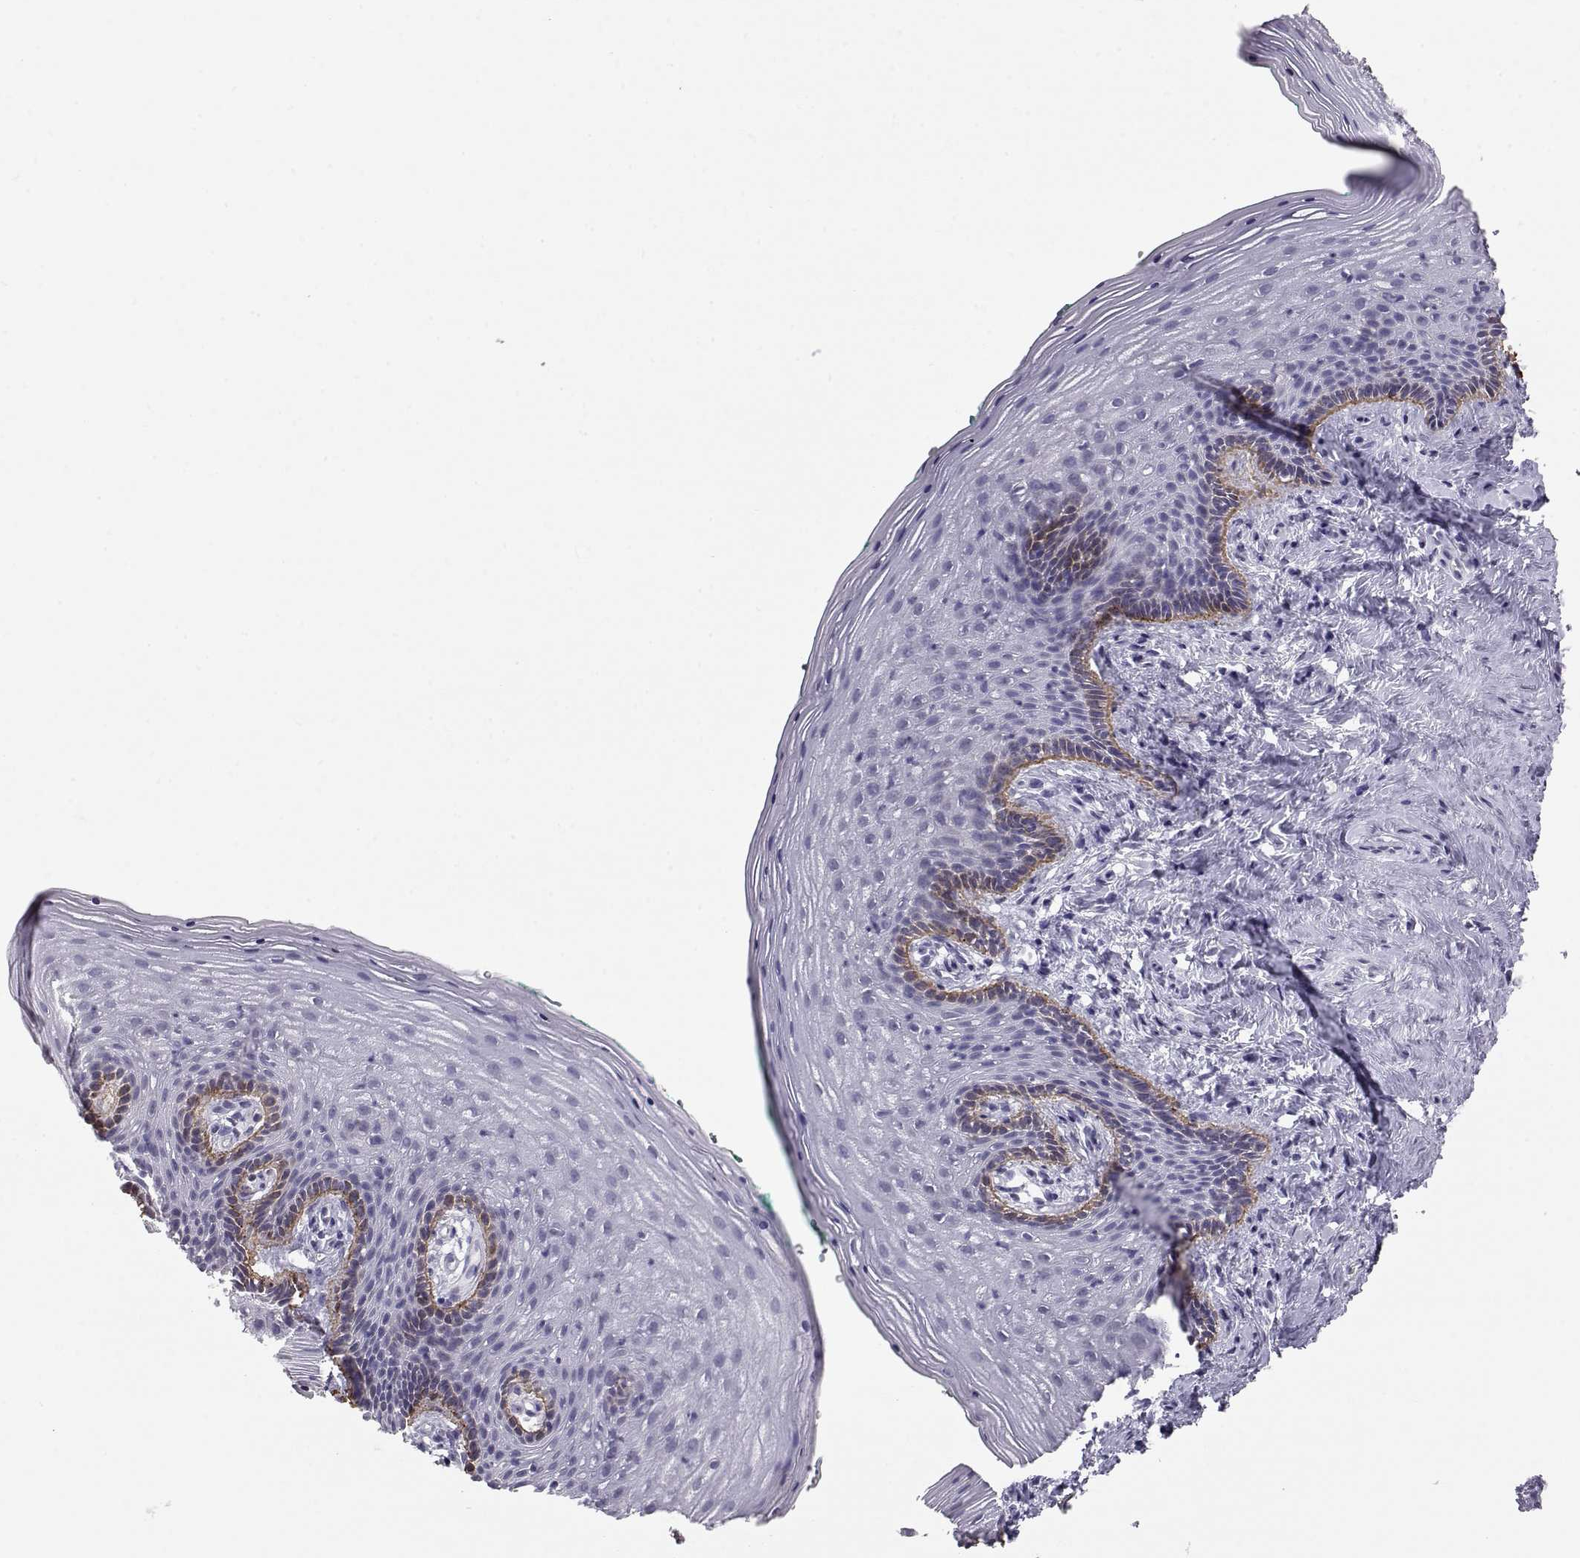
{"staining": {"intensity": "moderate", "quantity": "<25%", "location": "cytoplasmic/membranous"}, "tissue": "vagina", "cell_type": "Squamous epithelial cells", "image_type": "normal", "snomed": [{"axis": "morphology", "description": "Normal tissue, NOS"}, {"axis": "topography", "description": "Vagina"}], "caption": "This micrograph exhibits immunohistochemistry (IHC) staining of unremarkable human vagina, with low moderate cytoplasmic/membranous positivity in approximately <25% of squamous epithelial cells.", "gene": "LAMB3", "patient": {"sex": "female", "age": 45}}